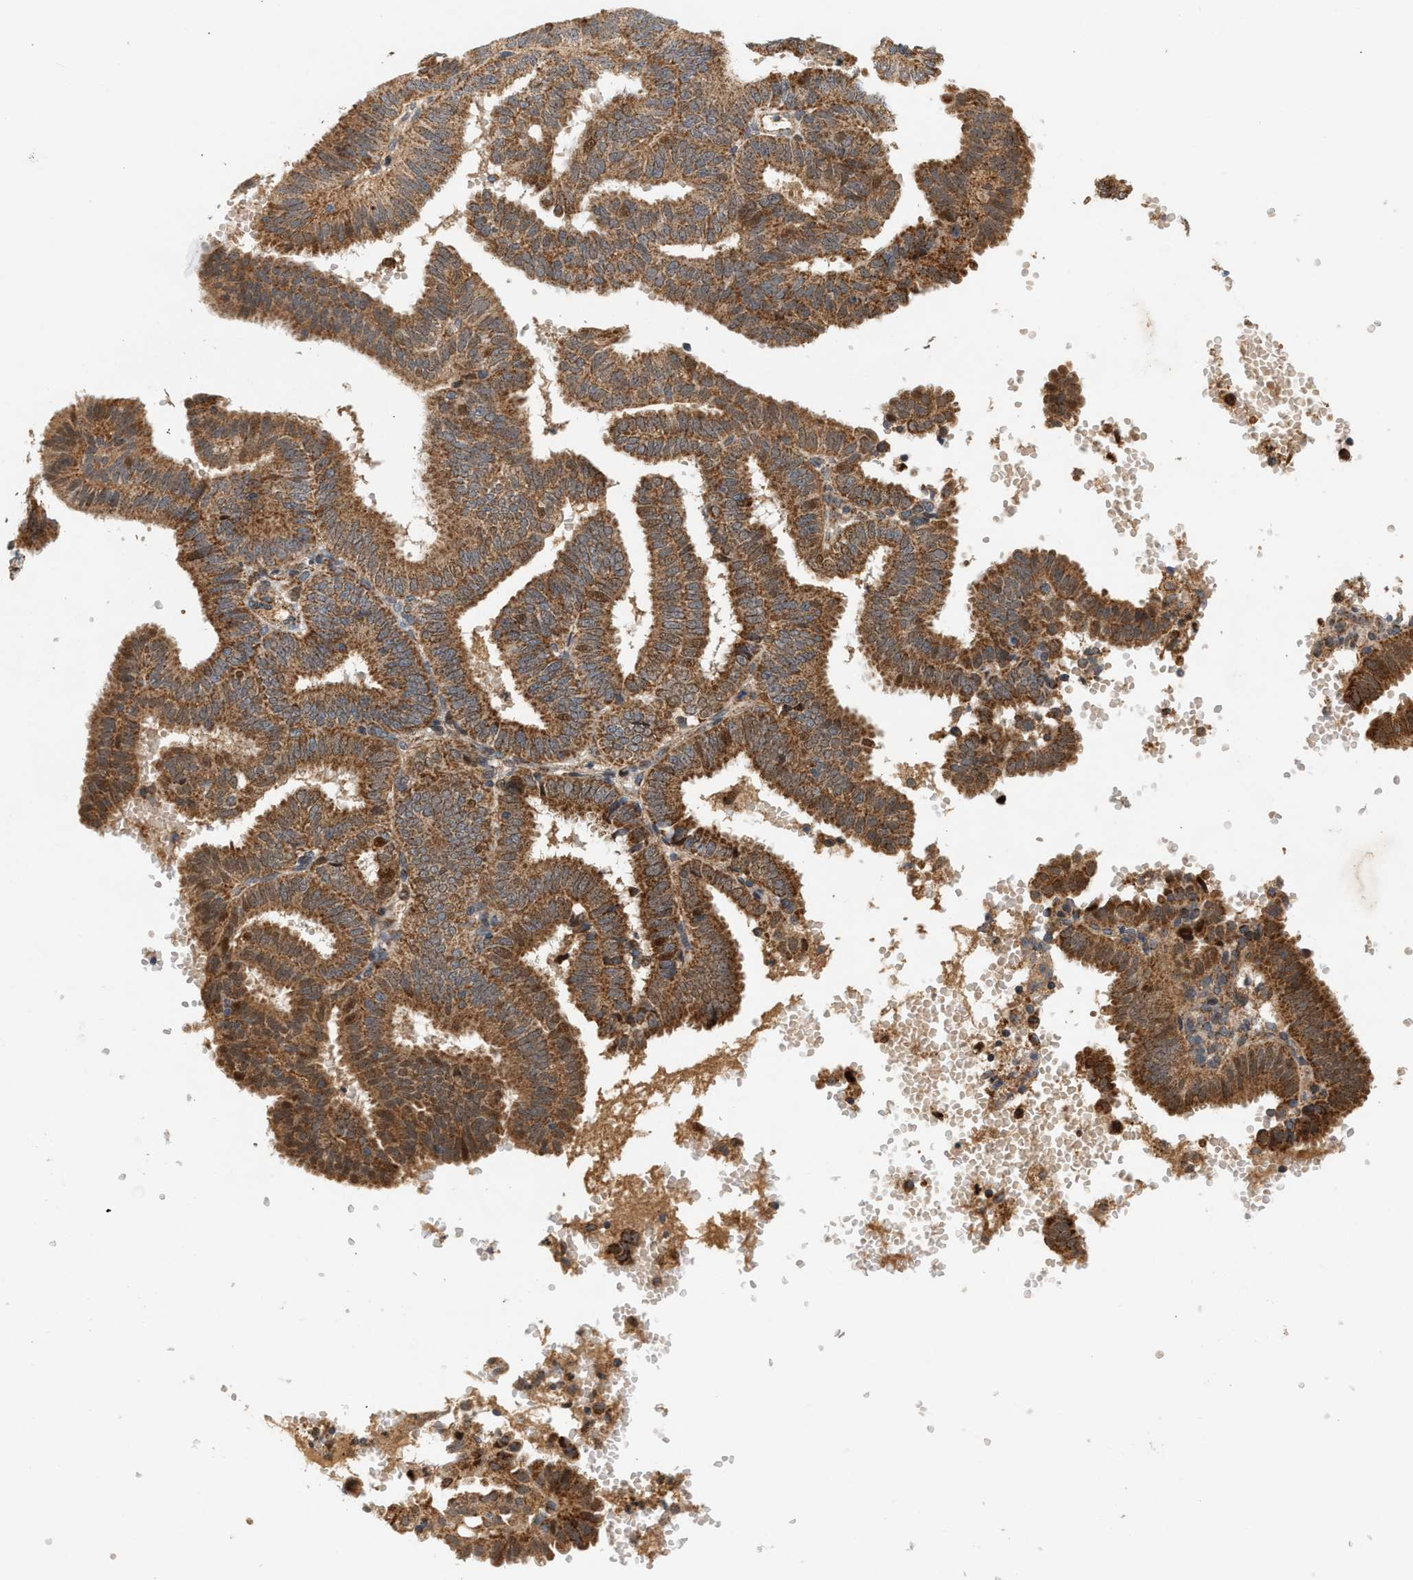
{"staining": {"intensity": "strong", "quantity": ">75%", "location": "cytoplasmic/membranous"}, "tissue": "endometrial cancer", "cell_type": "Tumor cells", "image_type": "cancer", "snomed": [{"axis": "morphology", "description": "Adenocarcinoma, NOS"}, {"axis": "topography", "description": "Endometrium"}], "caption": "Immunohistochemistry (IHC) of adenocarcinoma (endometrial) displays high levels of strong cytoplasmic/membranous staining in approximately >75% of tumor cells.", "gene": "MCU", "patient": {"sex": "female", "age": 58}}